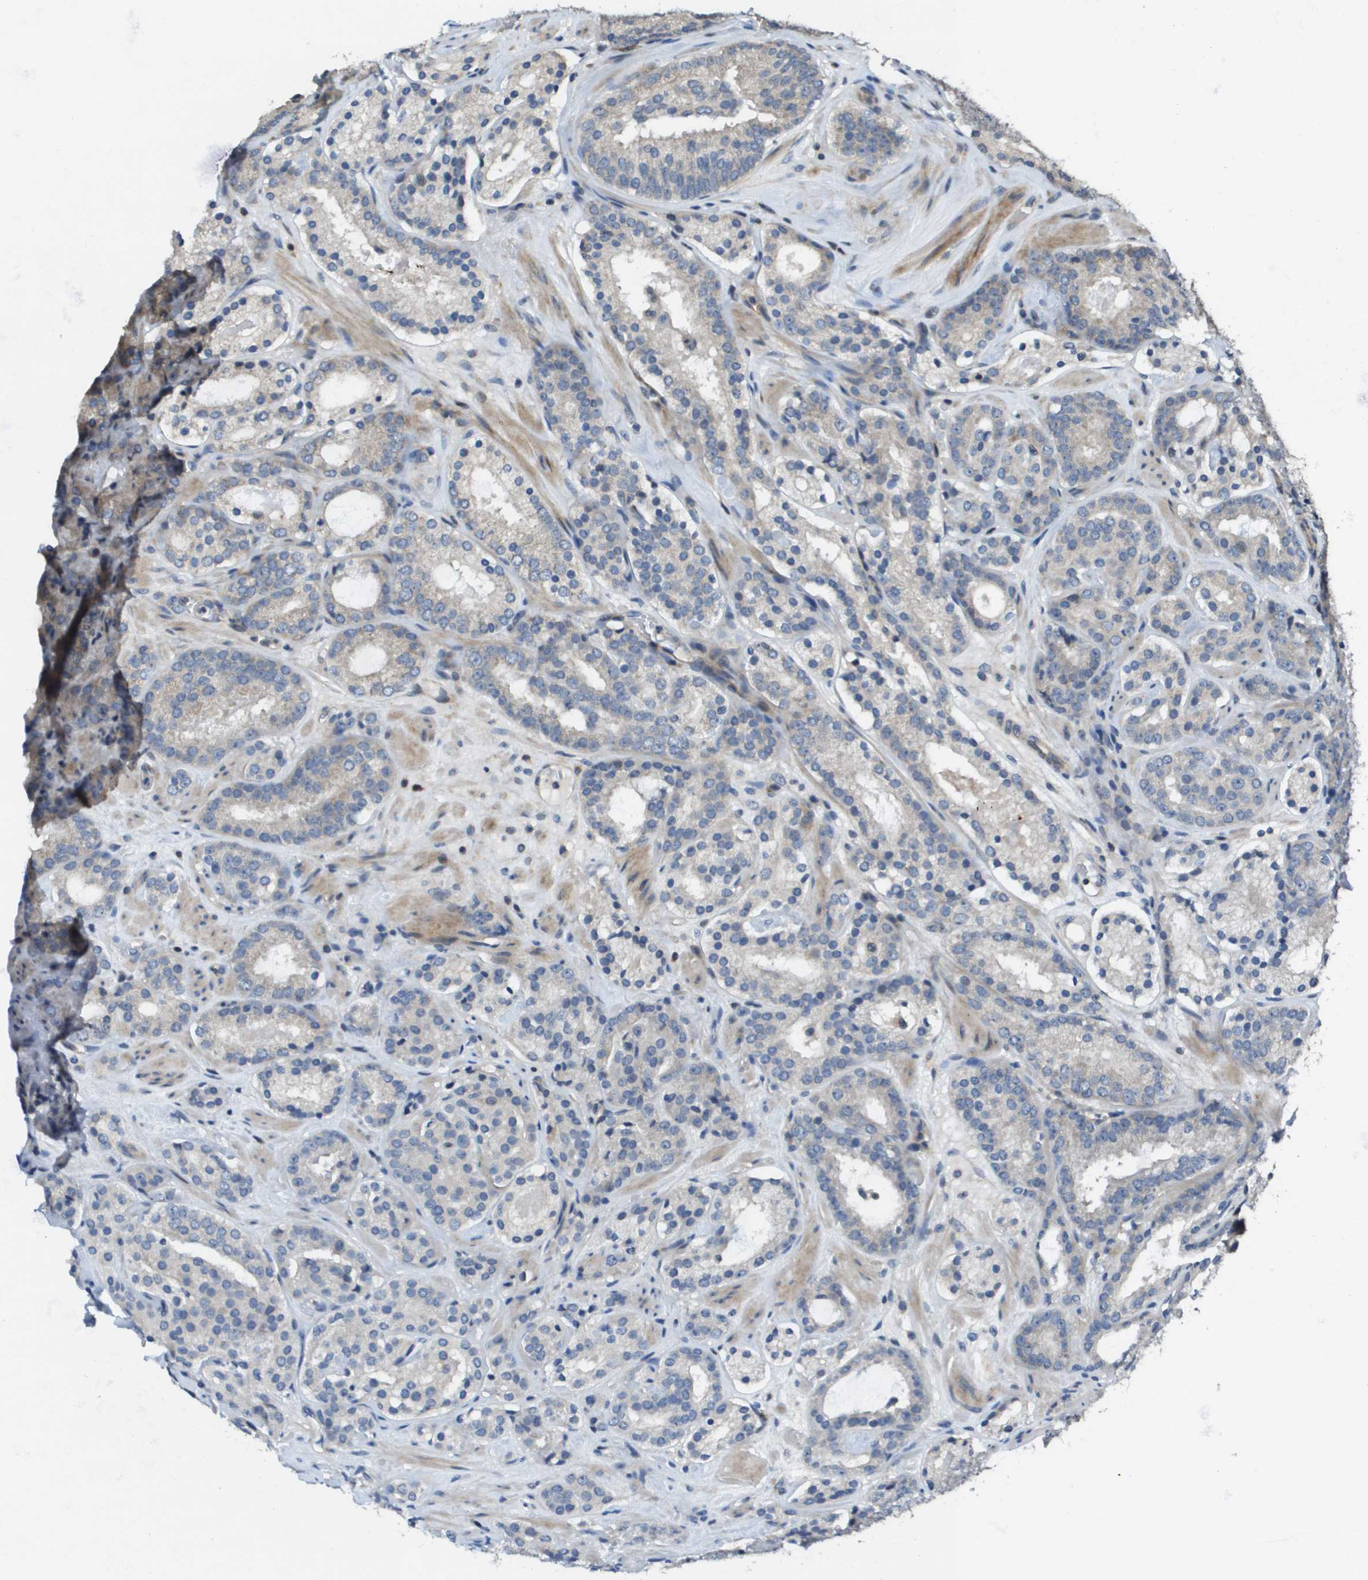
{"staining": {"intensity": "weak", "quantity": "25%-75%", "location": "cytoplasmic/membranous"}, "tissue": "prostate cancer", "cell_type": "Tumor cells", "image_type": "cancer", "snomed": [{"axis": "morphology", "description": "Adenocarcinoma, Low grade"}, {"axis": "topography", "description": "Prostate"}], "caption": "High-magnification brightfield microscopy of prostate adenocarcinoma (low-grade) stained with DAB (3,3'-diaminobenzidine) (brown) and counterstained with hematoxylin (blue). tumor cells exhibit weak cytoplasmic/membranous positivity is seen in approximately25%-75% of cells.", "gene": "SCN4B", "patient": {"sex": "male", "age": 69}}